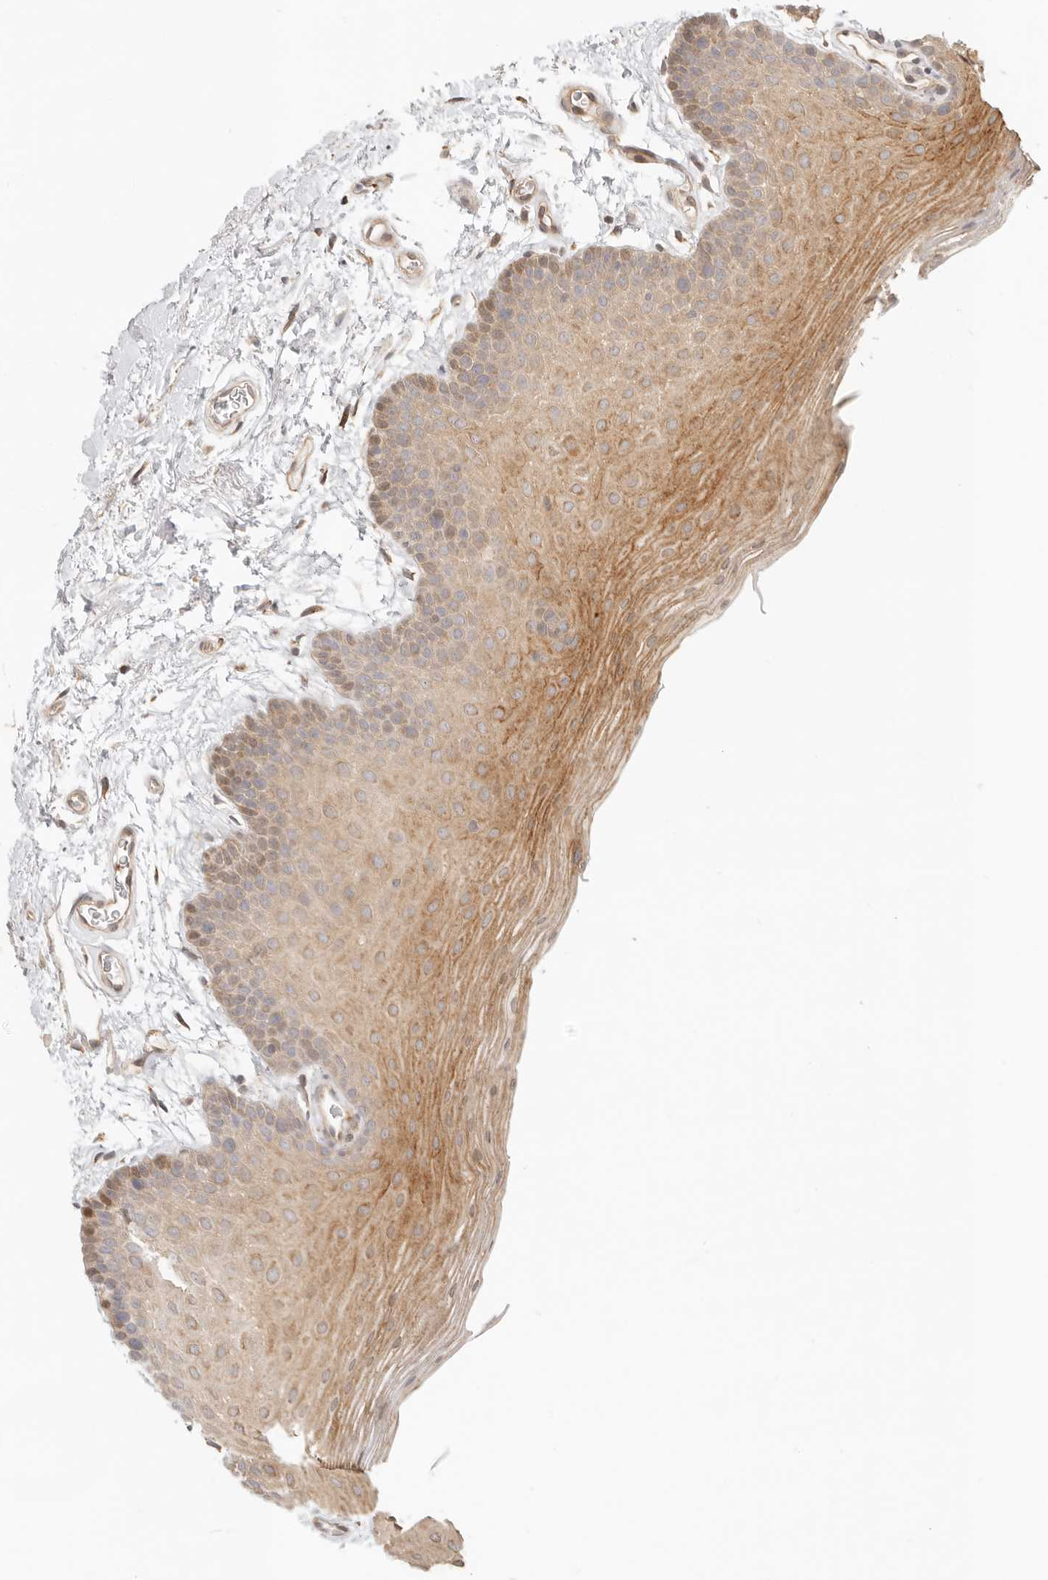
{"staining": {"intensity": "moderate", "quantity": ">75%", "location": "cytoplasmic/membranous,nuclear"}, "tissue": "oral mucosa", "cell_type": "Squamous epithelial cells", "image_type": "normal", "snomed": [{"axis": "morphology", "description": "Normal tissue, NOS"}, {"axis": "topography", "description": "Oral tissue"}], "caption": "An image of oral mucosa stained for a protein exhibits moderate cytoplasmic/membranous,nuclear brown staining in squamous epithelial cells.", "gene": "TUFT1", "patient": {"sex": "male", "age": 62}}